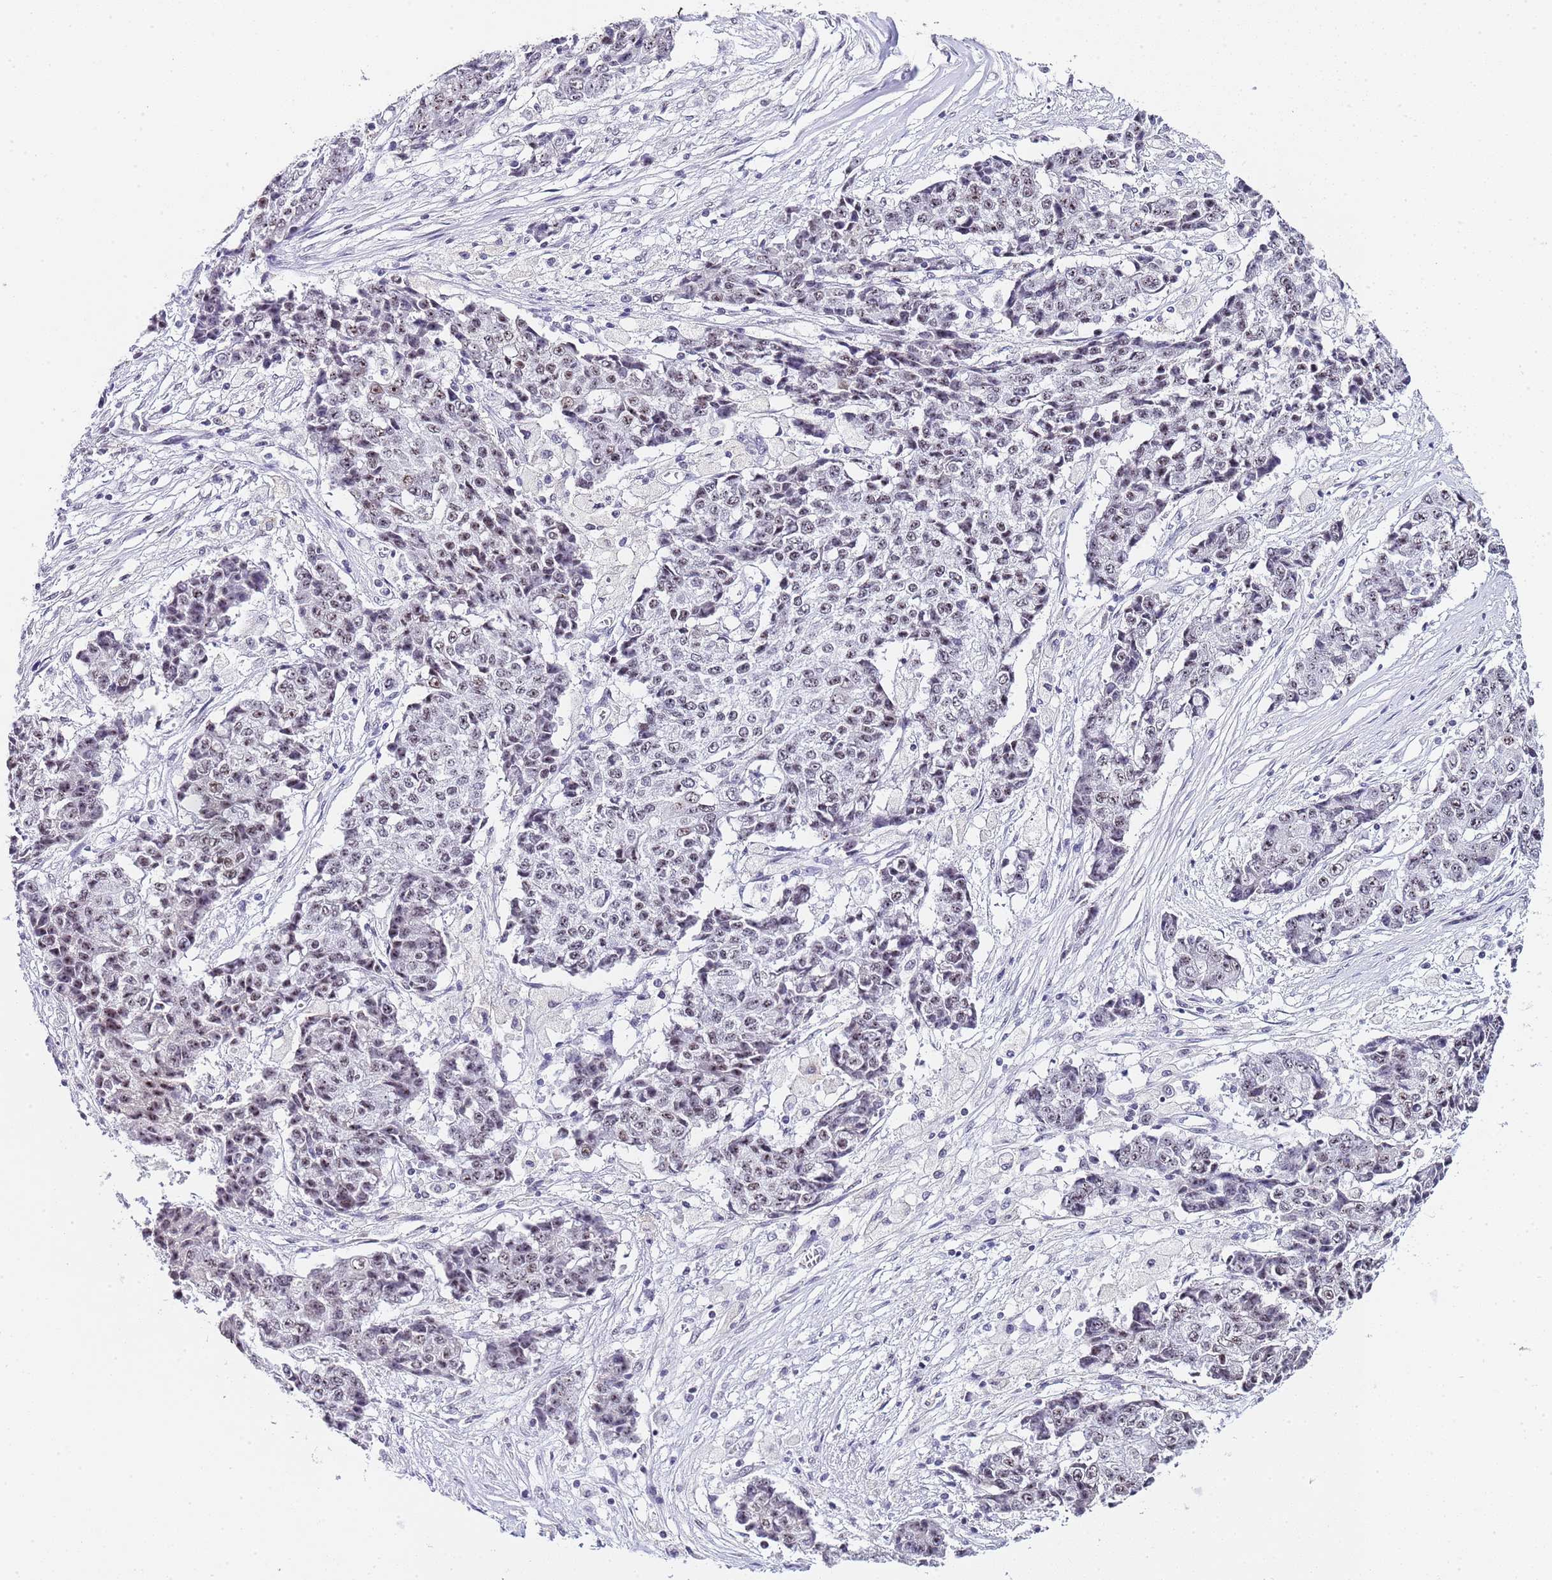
{"staining": {"intensity": "weak", "quantity": "25%-75%", "location": "nuclear"}, "tissue": "ovarian cancer", "cell_type": "Tumor cells", "image_type": "cancer", "snomed": [{"axis": "morphology", "description": "Carcinoma, endometroid"}, {"axis": "topography", "description": "Ovary"}], "caption": "There is low levels of weak nuclear staining in tumor cells of ovarian cancer (endometroid carcinoma), as demonstrated by immunohistochemical staining (brown color).", "gene": "NOP56", "patient": {"sex": "female", "age": 42}}